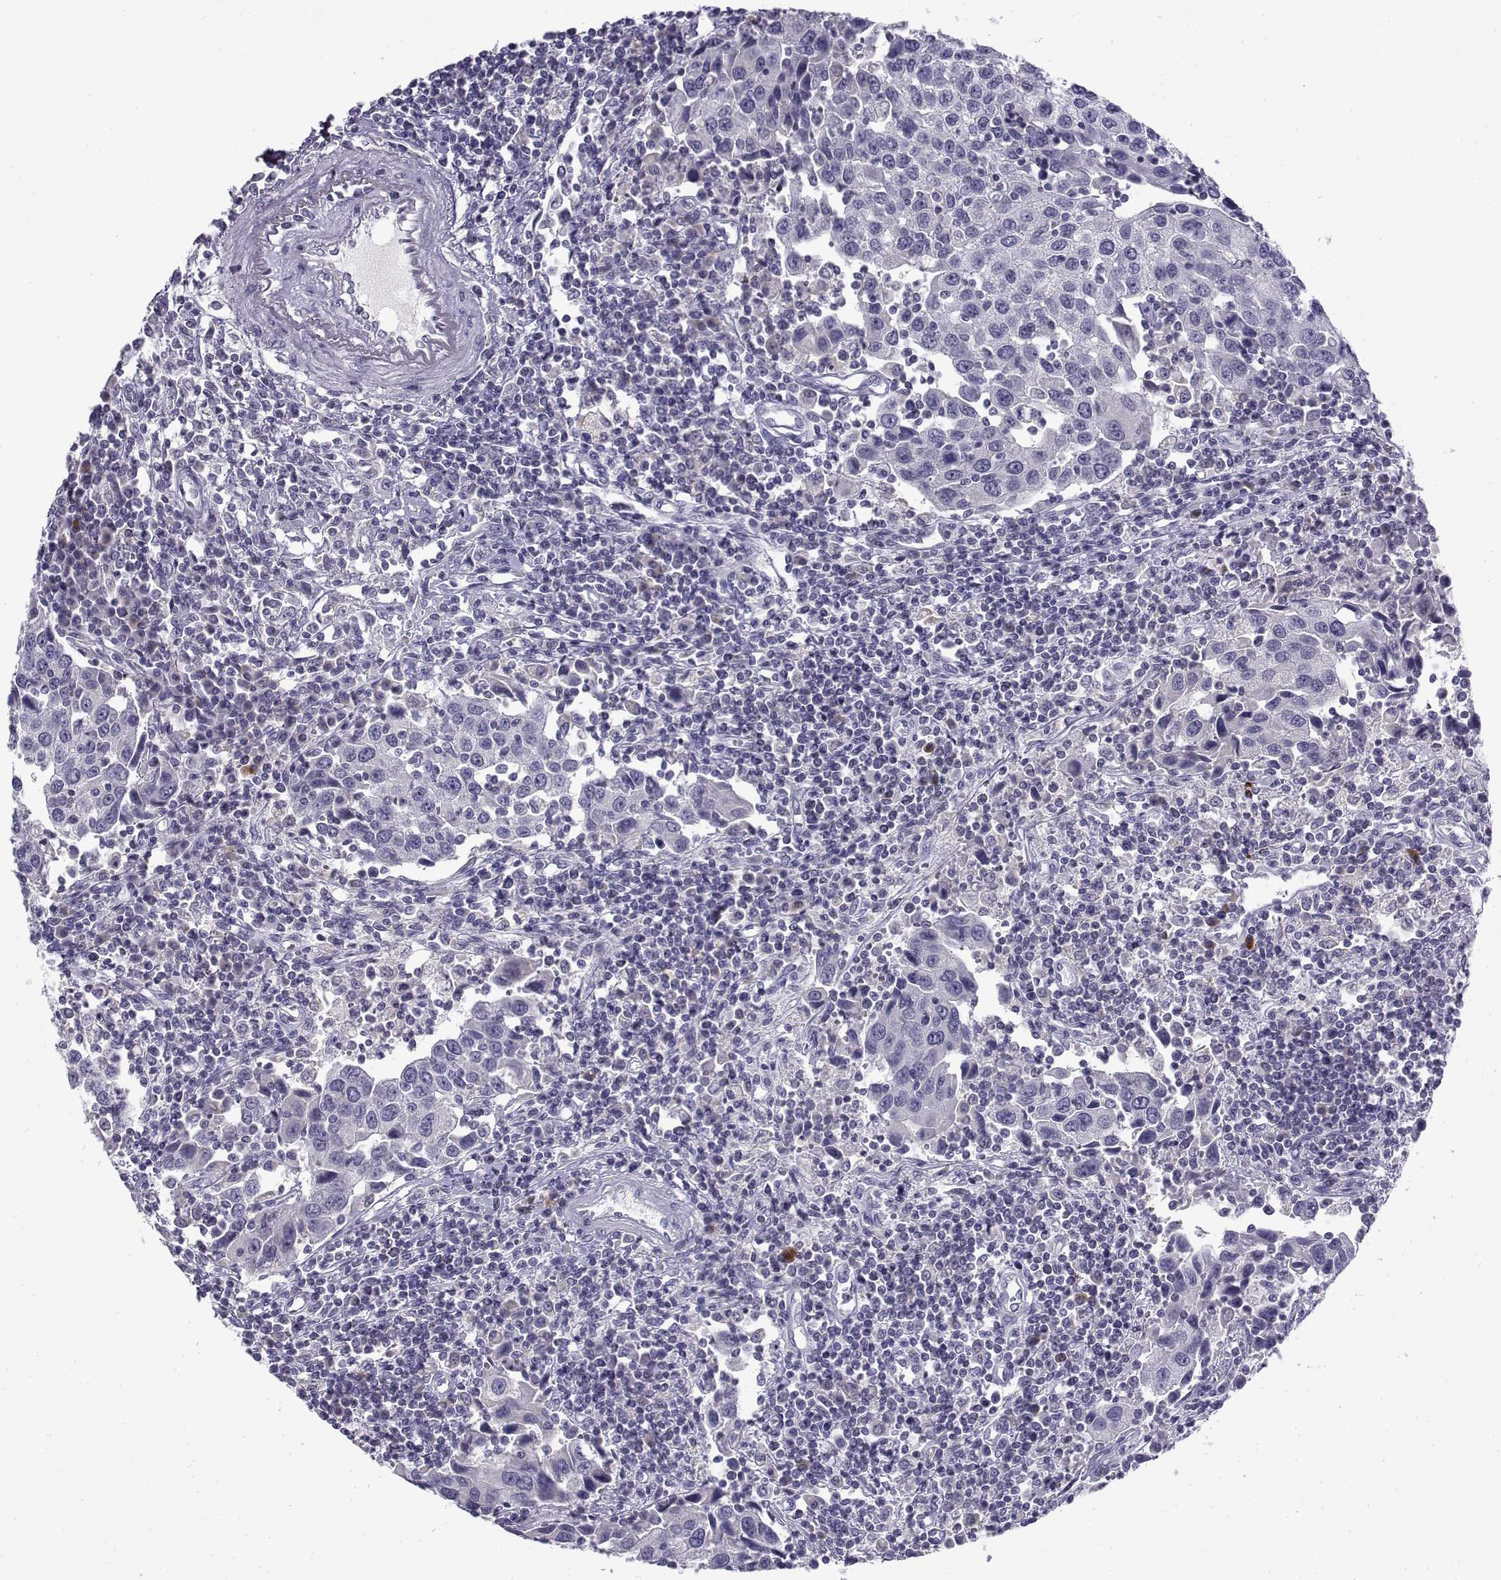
{"staining": {"intensity": "negative", "quantity": "none", "location": "none"}, "tissue": "urothelial cancer", "cell_type": "Tumor cells", "image_type": "cancer", "snomed": [{"axis": "morphology", "description": "Urothelial carcinoma, High grade"}, {"axis": "topography", "description": "Urinary bladder"}], "caption": "The immunohistochemistry histopathology image has no significant expression in tumor cells of urothelial cancer tissue.", "gene": "FAM166A", "patient": {"sex": "female", "age": 85}}